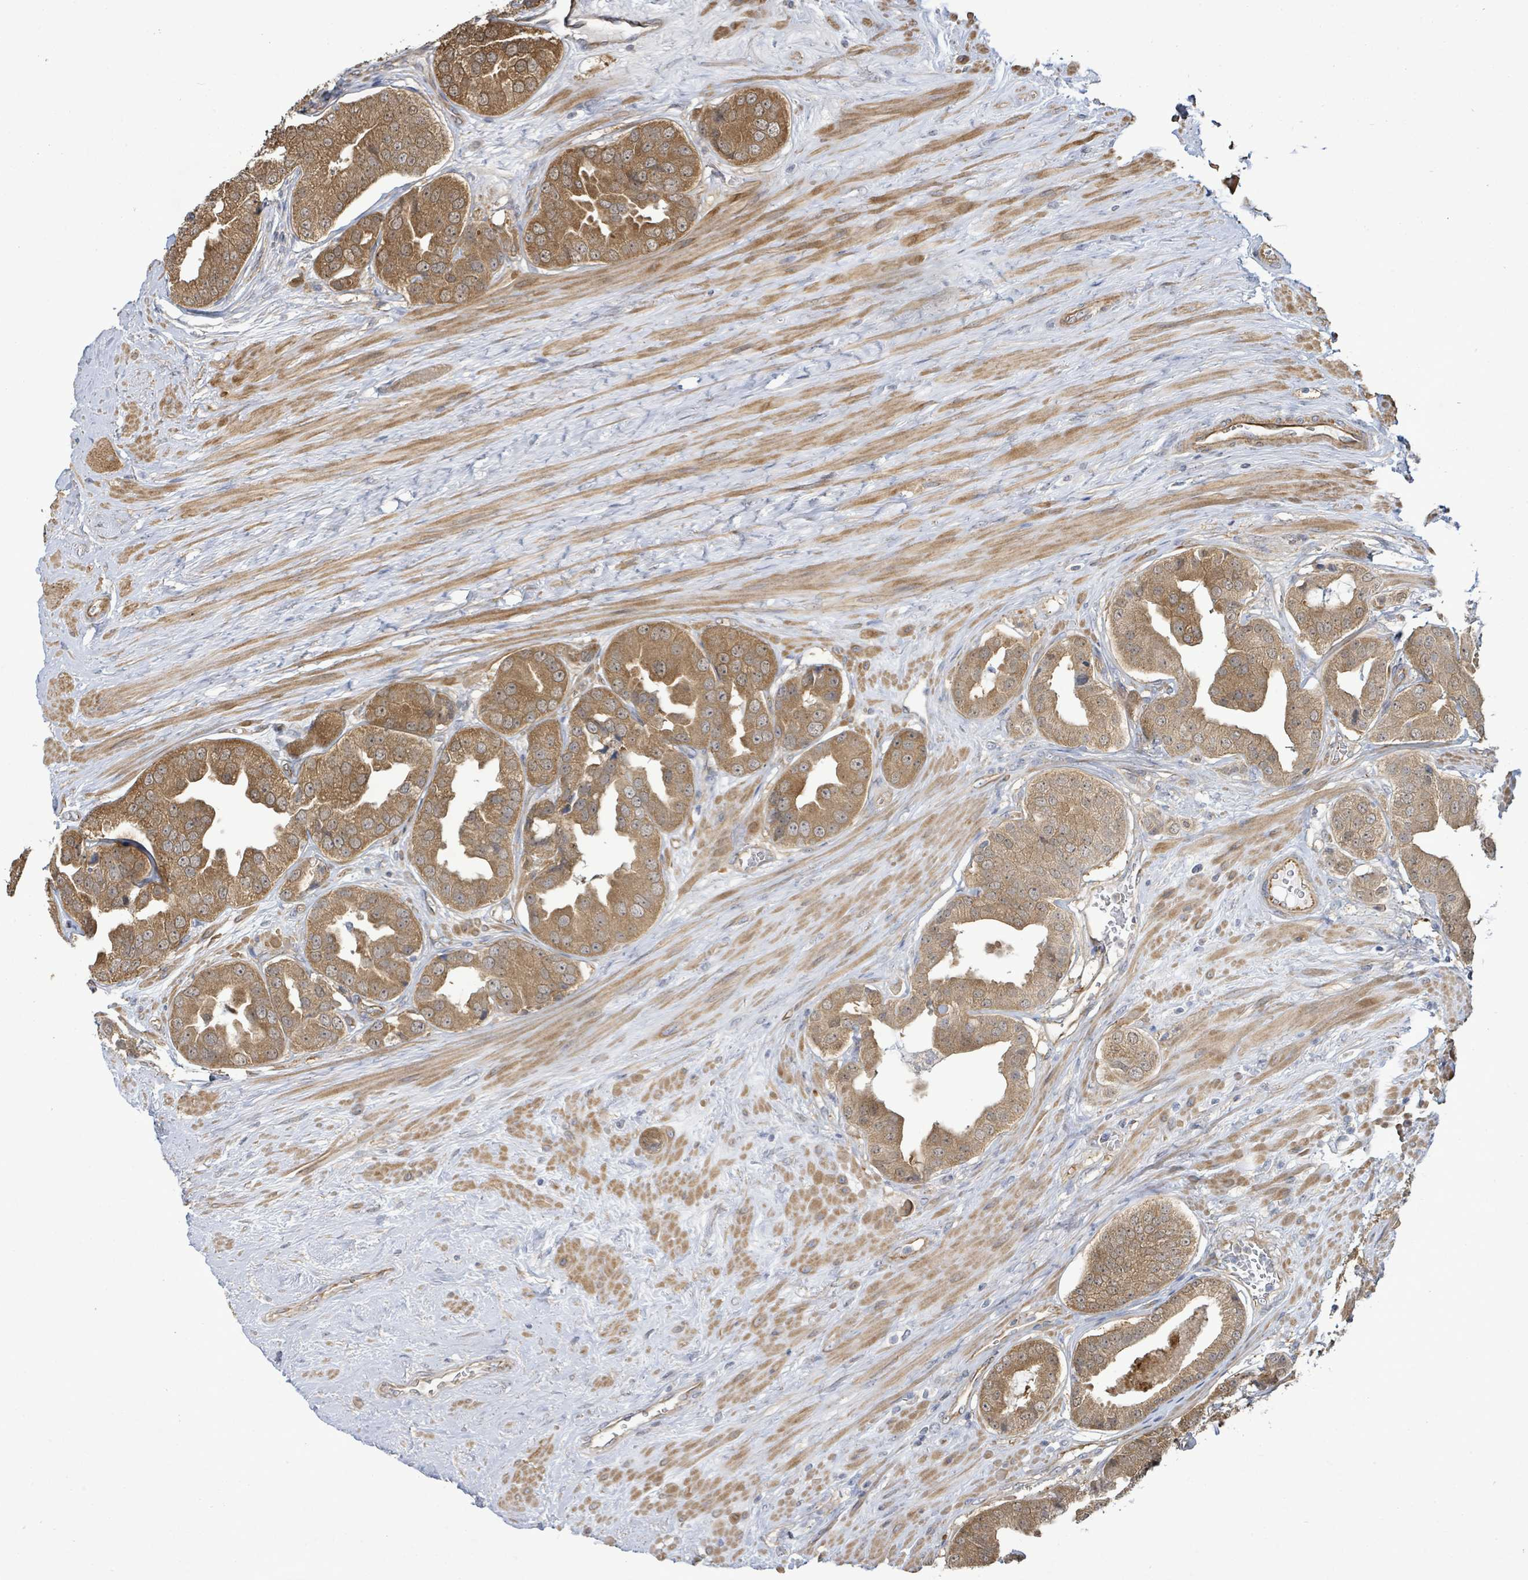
{"staining": {"intensity": "moderate", "quantity": ">75%", "location": "cytoplasmic/membranous"}, "tissue": "prostate cancer", "cell_type": "Tumor cells", "image_type": "cancer", "snomed": [{"axis": "morphology", "description": "Adenocarcinoma, High grade"}, {"axis": "topography", "description": "Prostate"}], "caption": "Tumor cells display medium levels of moderate cytoplasmic/membranous staining in approximately >75% of cells in human adenocarcinoma (high-grade) (prostate).", "gene": "KBTBD11", "patient": {"sex": "male", "age": 63}}